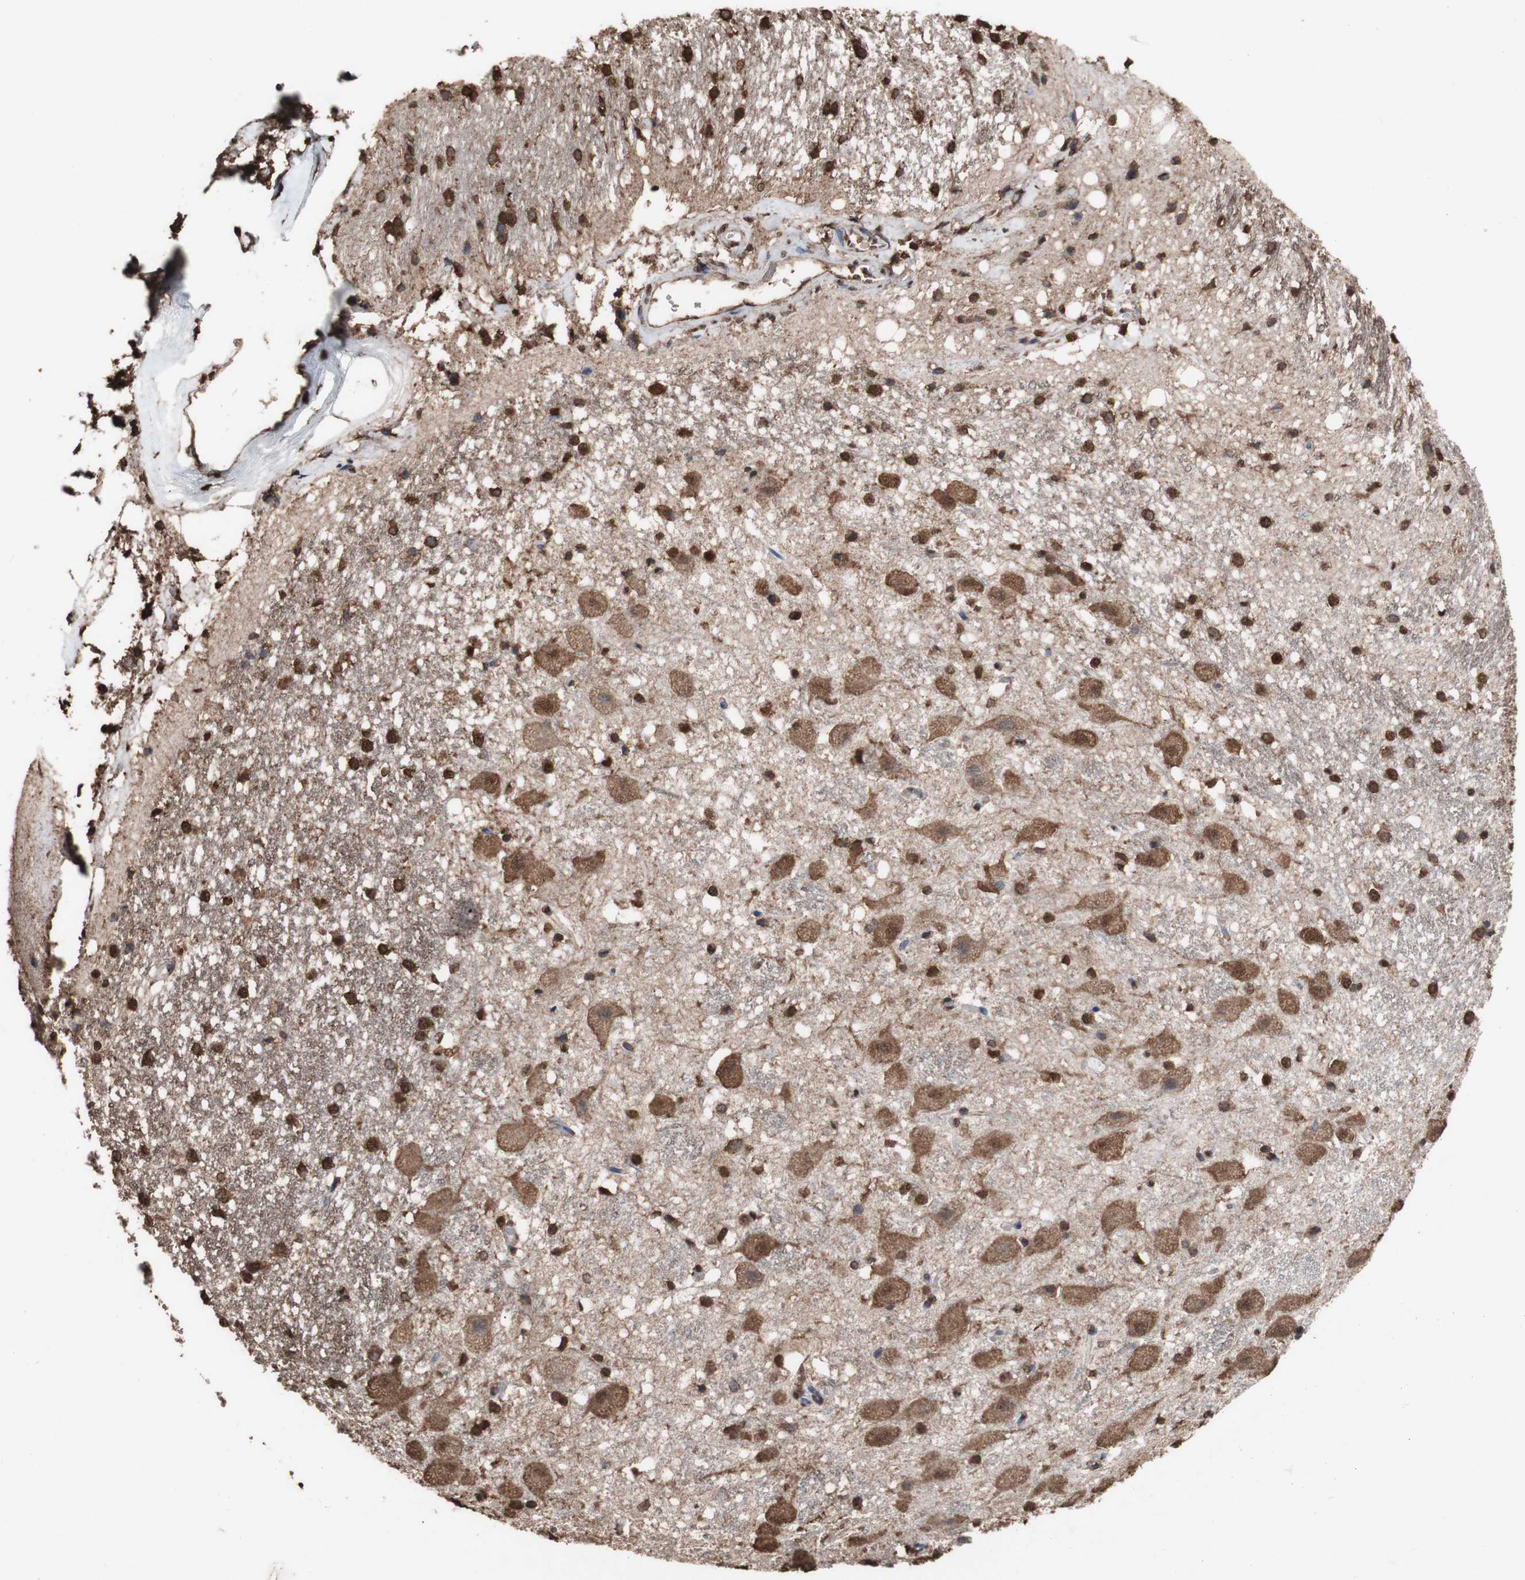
{"staining": {"intensity": "strong", "quantity": ">75%", "location": "nuclear"}, "tissue": "hippocampus", "cell_type": "Glial cells", "image_type": "normal", "snomed": [{"axis": "morphology", "description": "Normal tissue, NOS"}, {"axis": "topography", "description": "Hippocampus"}], "caption": "Strong nuclear protein expression is identified in approximately >75% of glial cells in hippocampus.", "gene": "PIDD1", "patient": {"sex": "female", "age": 19}}